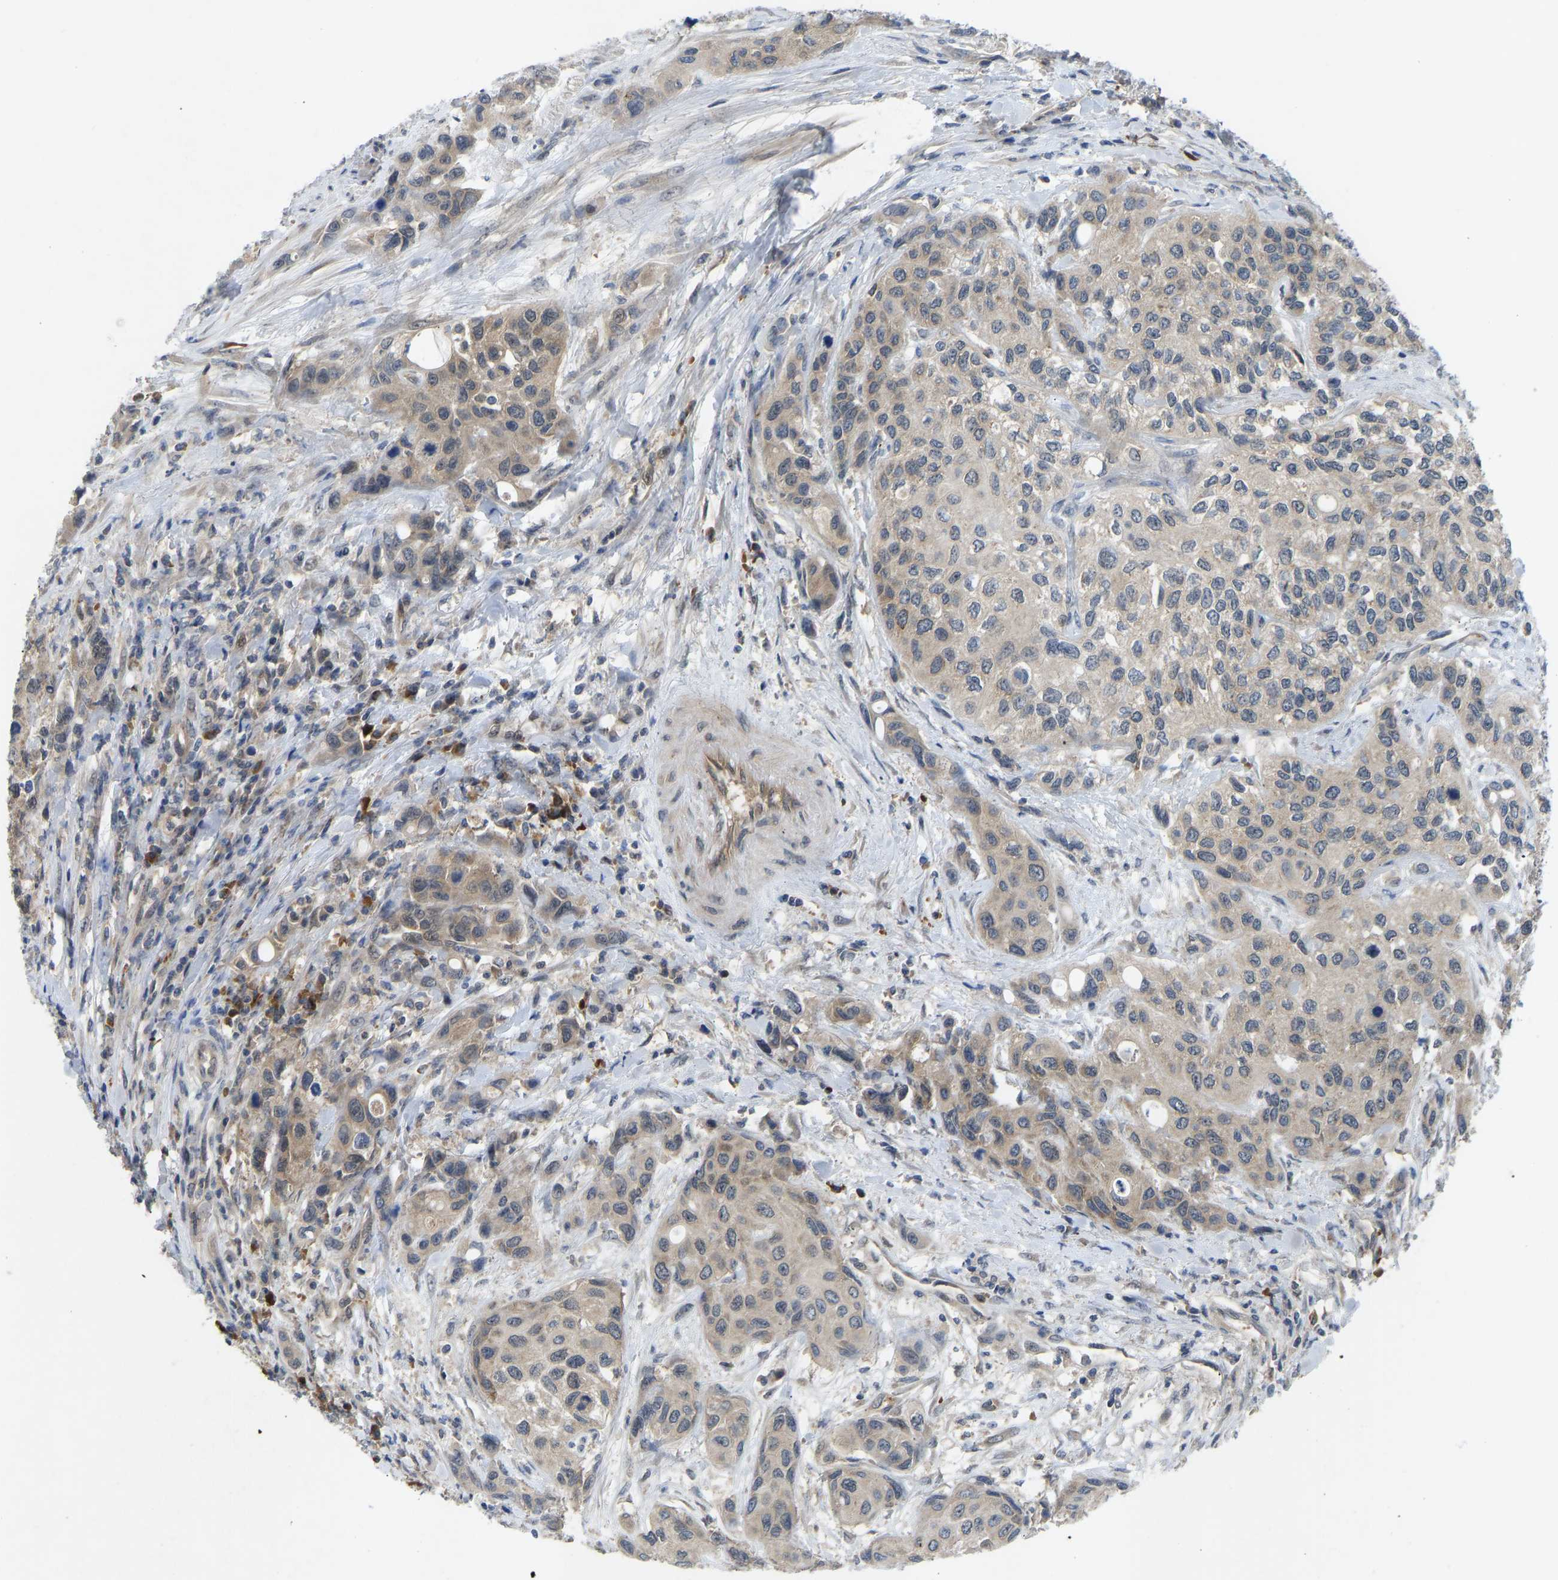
{"staining": {"intensity": "weak", "quantity": ">75%", "location": "cytoplasmic/membranous"}, "tissue": "urothelial cancer", "cell_type": "Tumor cells", "image_type": "cancer", "snomed": [{"axis": "morphology", "description": "Urothelial carcinoma, High grade"}, {"axis": "topography", "description": "Urinary bladder"}], "caption": "Tumor cells show low levels of weak cytoplasmic/membranous positivity in about >75% of cells in human urothelial cancer.", "gene": "ZNF251", "patient": {"sex": "female", "age": 56}}